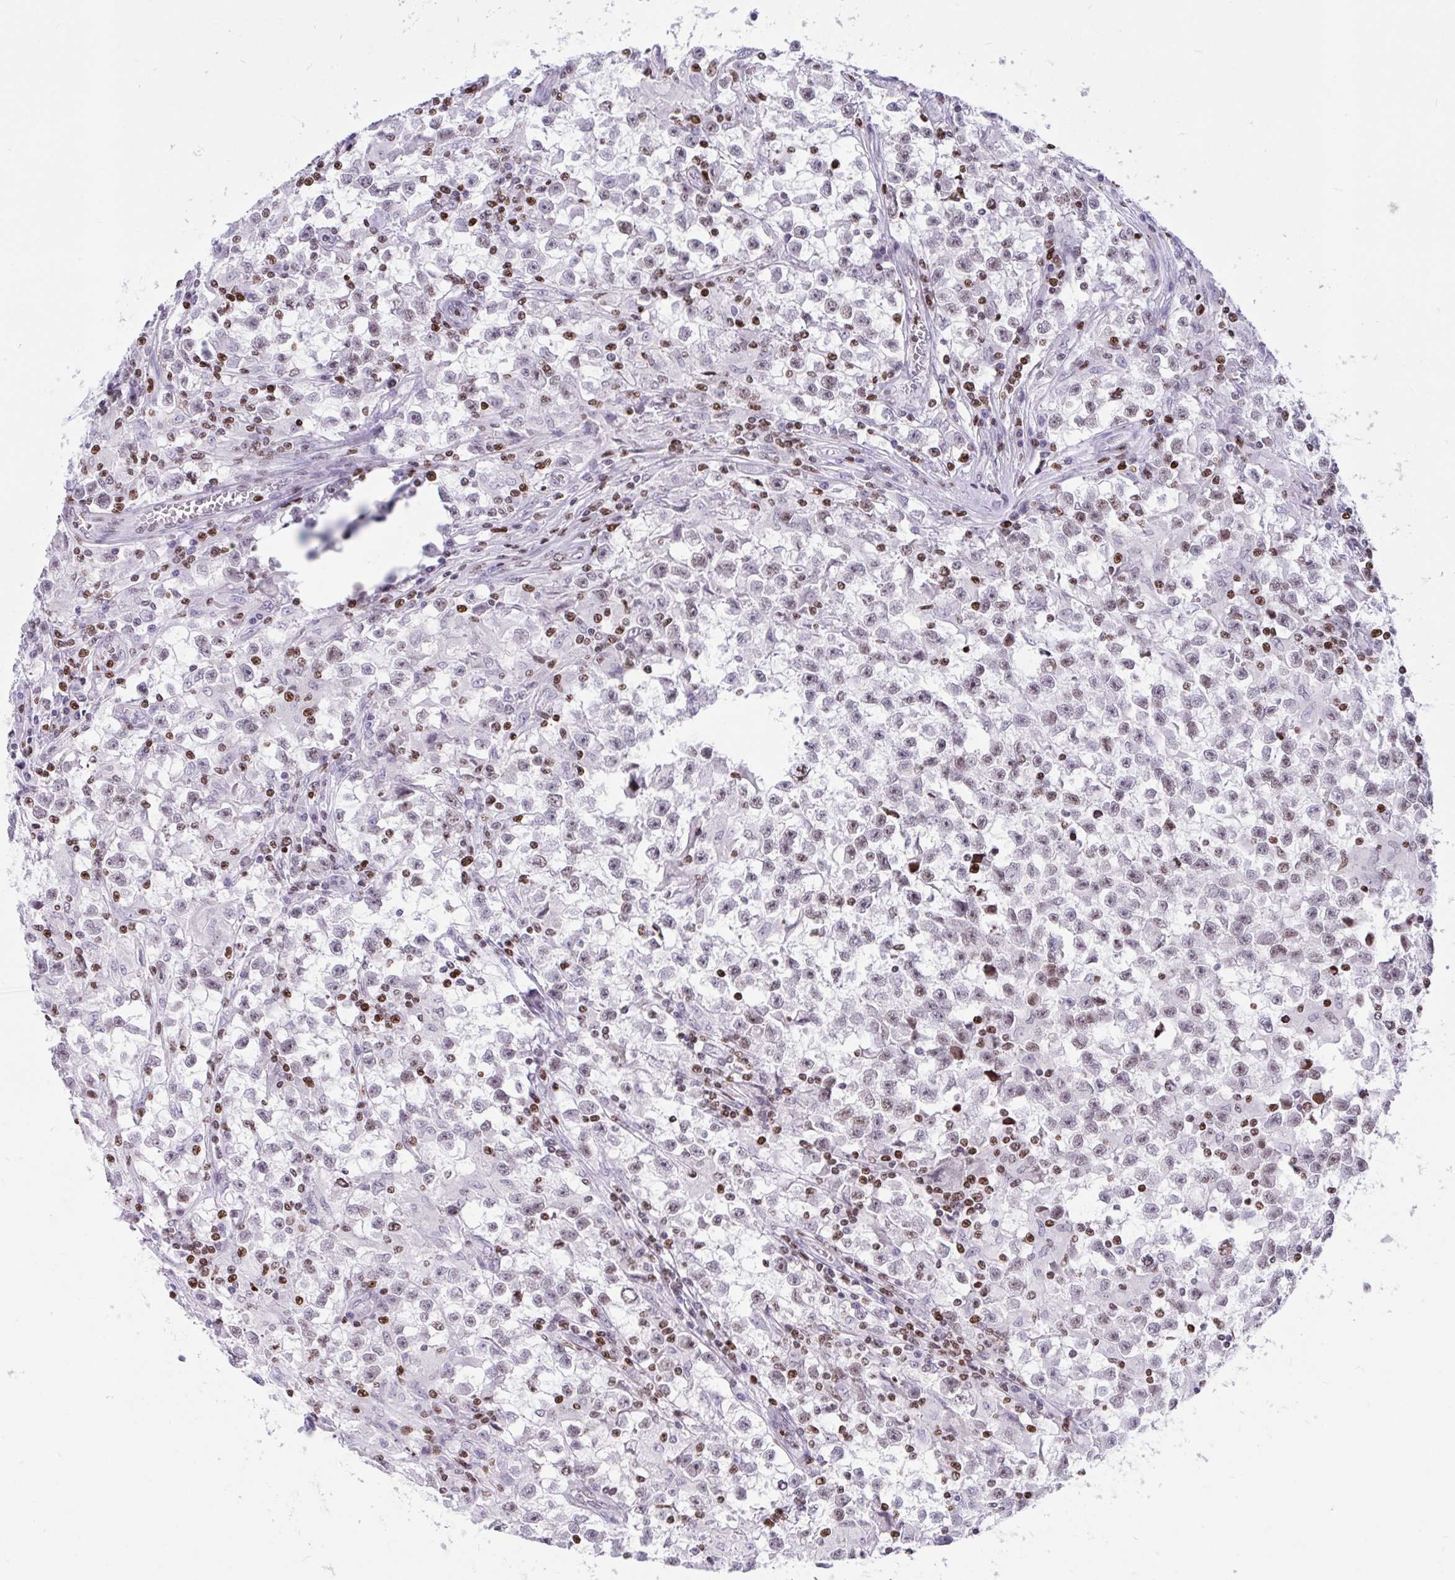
{"staining": {"intensity": "weak", "quantity": "<25%", "location": "nuclear"}, "tissue": "testis cancer", "cell_type": "Tumor cells", "image_type": "cancer", "snomed": [{"axis": "morphology", "description": "Seminoma, NOS"}, {"axis": "topography", "description": "Testis"}], "caption": "Testis cancer was stained to show a protein in brown. There is no significant positivity in tumor cells.", "gene": "HMGB2", "patient": {"sex": "male", "age": 31}}